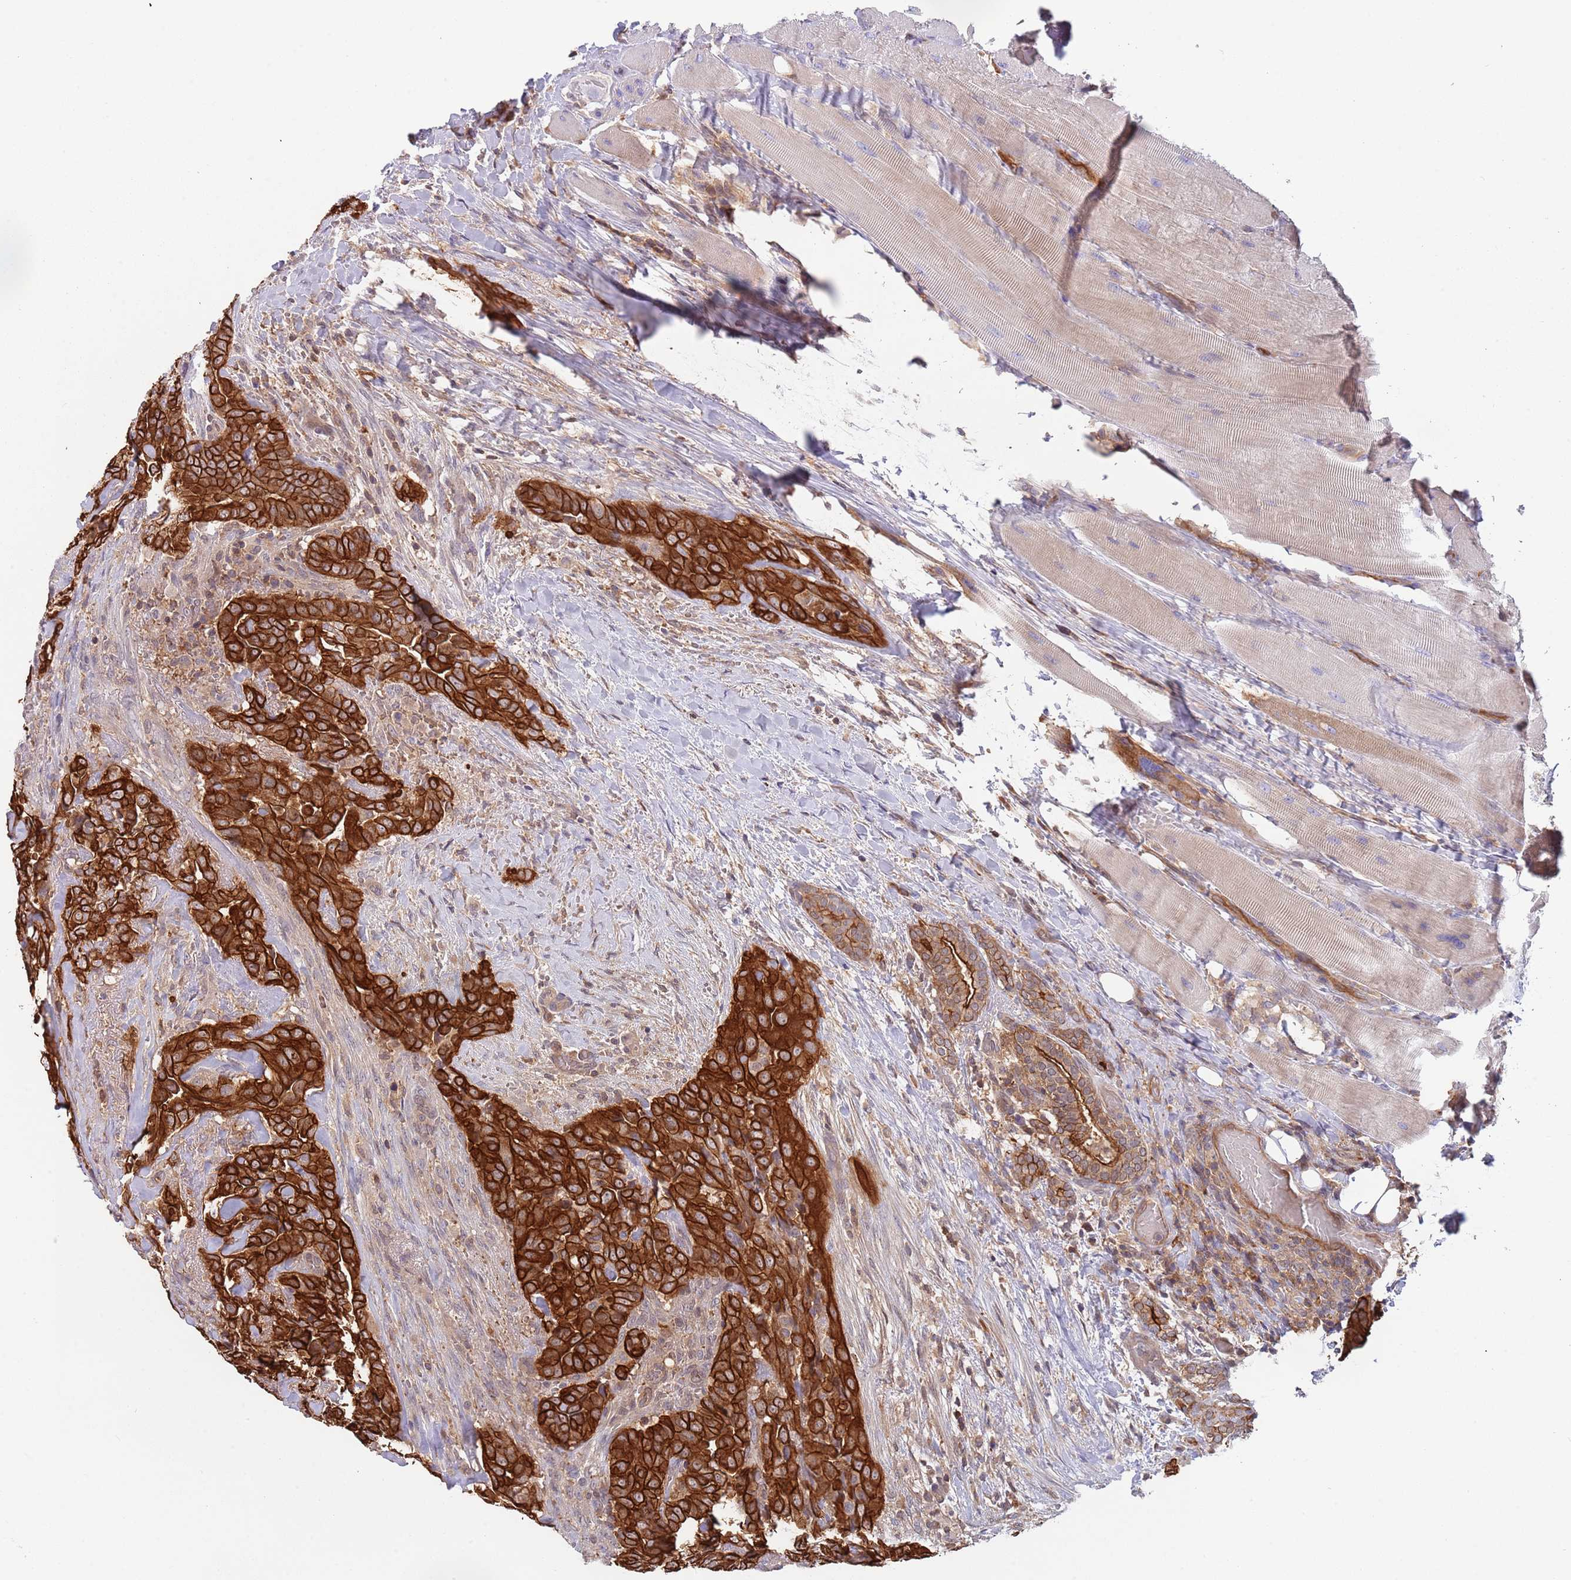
{"staining": {"intensity": "strong", "quantity": ">75%", "location": "cytoplasmic/membranous"}, "tissue": "thyroid cancer", "cell_type": "Tumor cells", "image_type": "cancer", "snomed": [{"axis": "morphology", "description": "Papillary adenocarcinoma, NOS"}, {"axis": "topography", "description": "Thyroid gland"}], "caption": "Protein analysis of thyroid papillary adenocarcinoma tissue displays strong cytoplasmic/membranous positivity in about >75% of tumor cells. (brown staining indicates protein expression, while blue staining denotes nuclei).", "gene": "GSDMD", "patient": {"sex": "male", "age": 61}}